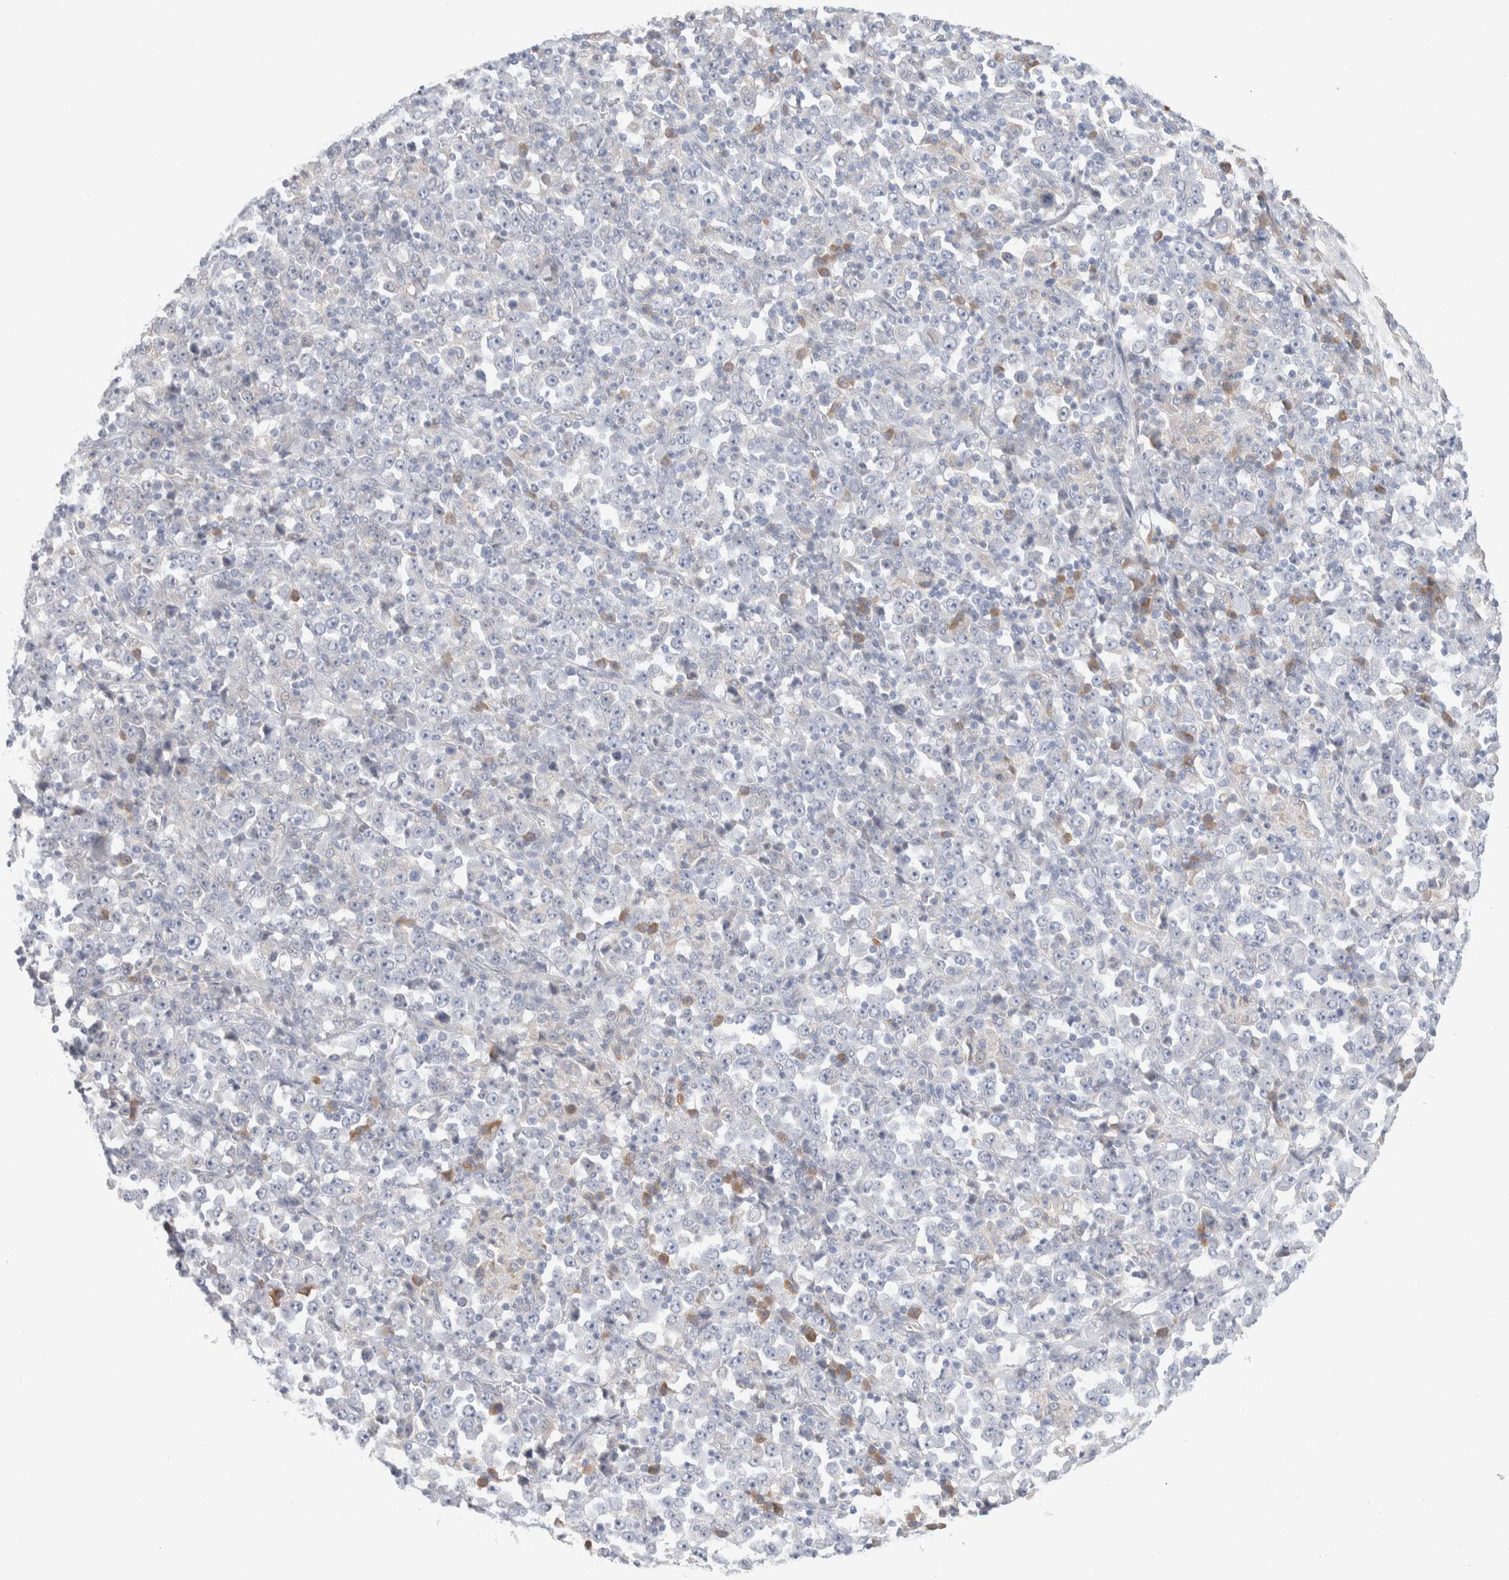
{"staining": {"intensity": "negative", "quantity": "none", "location": "none"}, "tissue": "stomach cancer", "cell_type": "Tumor cells", "image_type": "cancer", "snomed": [{"axis": "morphology", "description": "Normal tissue, NOS"}, {"axis": "morphology", "description": "Adenocarcinoma, NOS"}, {"axis": "topography", "description": "Stomach, upper"}, {"axis": "topography", "description": "Stomach"}], "caption": "Immunohistochemistry image of neoplastic tissue: human adenocarcinoma (stomach) stained with DAB (3,3'-diaminobenzidine) reveals no significant protein expression in tumor cells.", "gene": "RUSF1", "patient": {"sex": "male", "age": 59}}